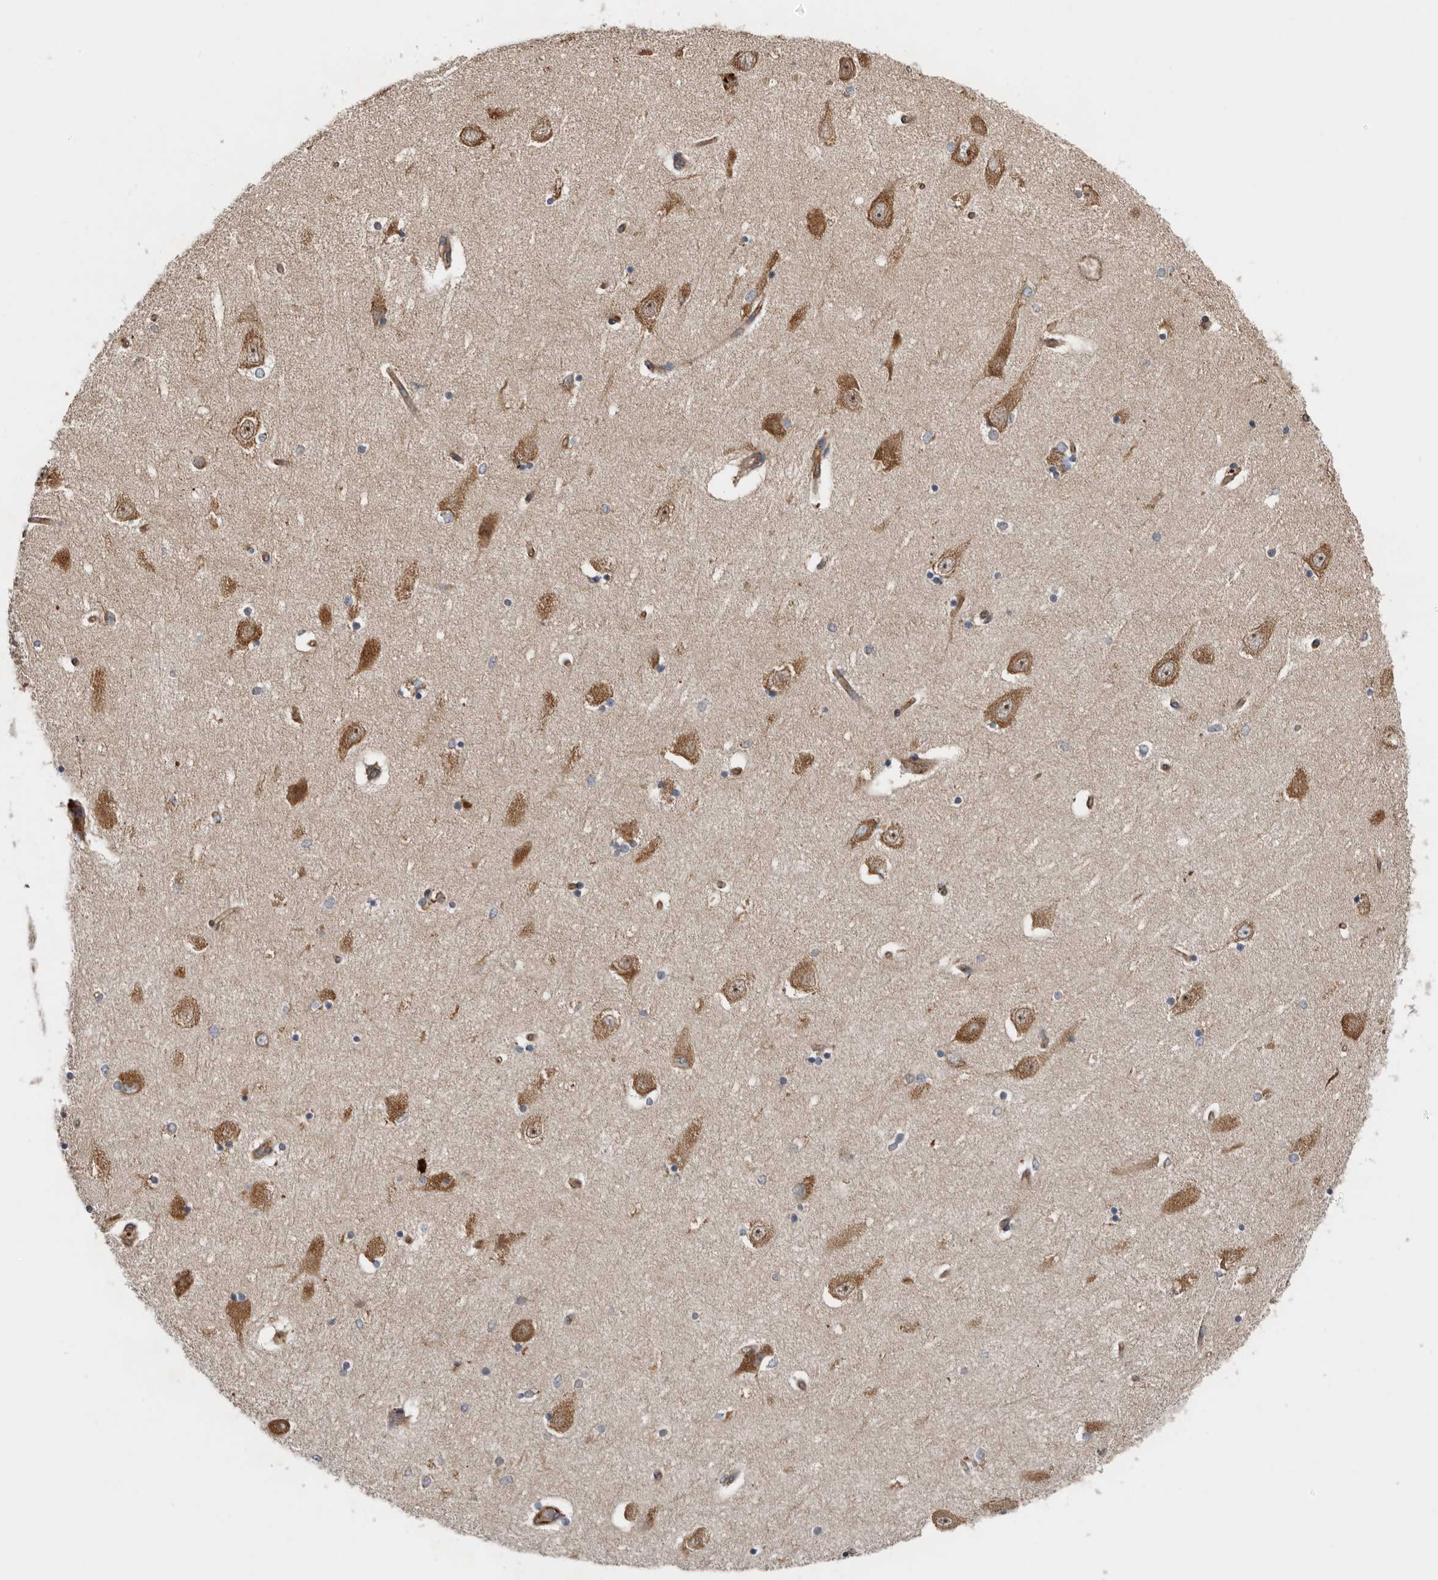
{"staining": {"intensity": "moderate", "quantity": "<25%", "location": "cytoplasmic/membranous"}, "tissue": "hippocampus", "cell_type": "Glial cells", "image_type": "normal", "snomed": [{"axis": "morphology", "description": "Normal tissue, NOS"}, {"axis": "topography", "description": "Hippocampus"}], "caption": "Hippocampus stained with DAB immunohistochemistry (IHC) demonstrates low levels of moderate cytoplasmic/membranous expression in about <25% of glial cells. (DAB (3,3'-diaminobenzidine) IHC with brightfield microscopy, high magnification).", "gene": "LUZP1", "patient": {"sex": "female", "age": 54}}